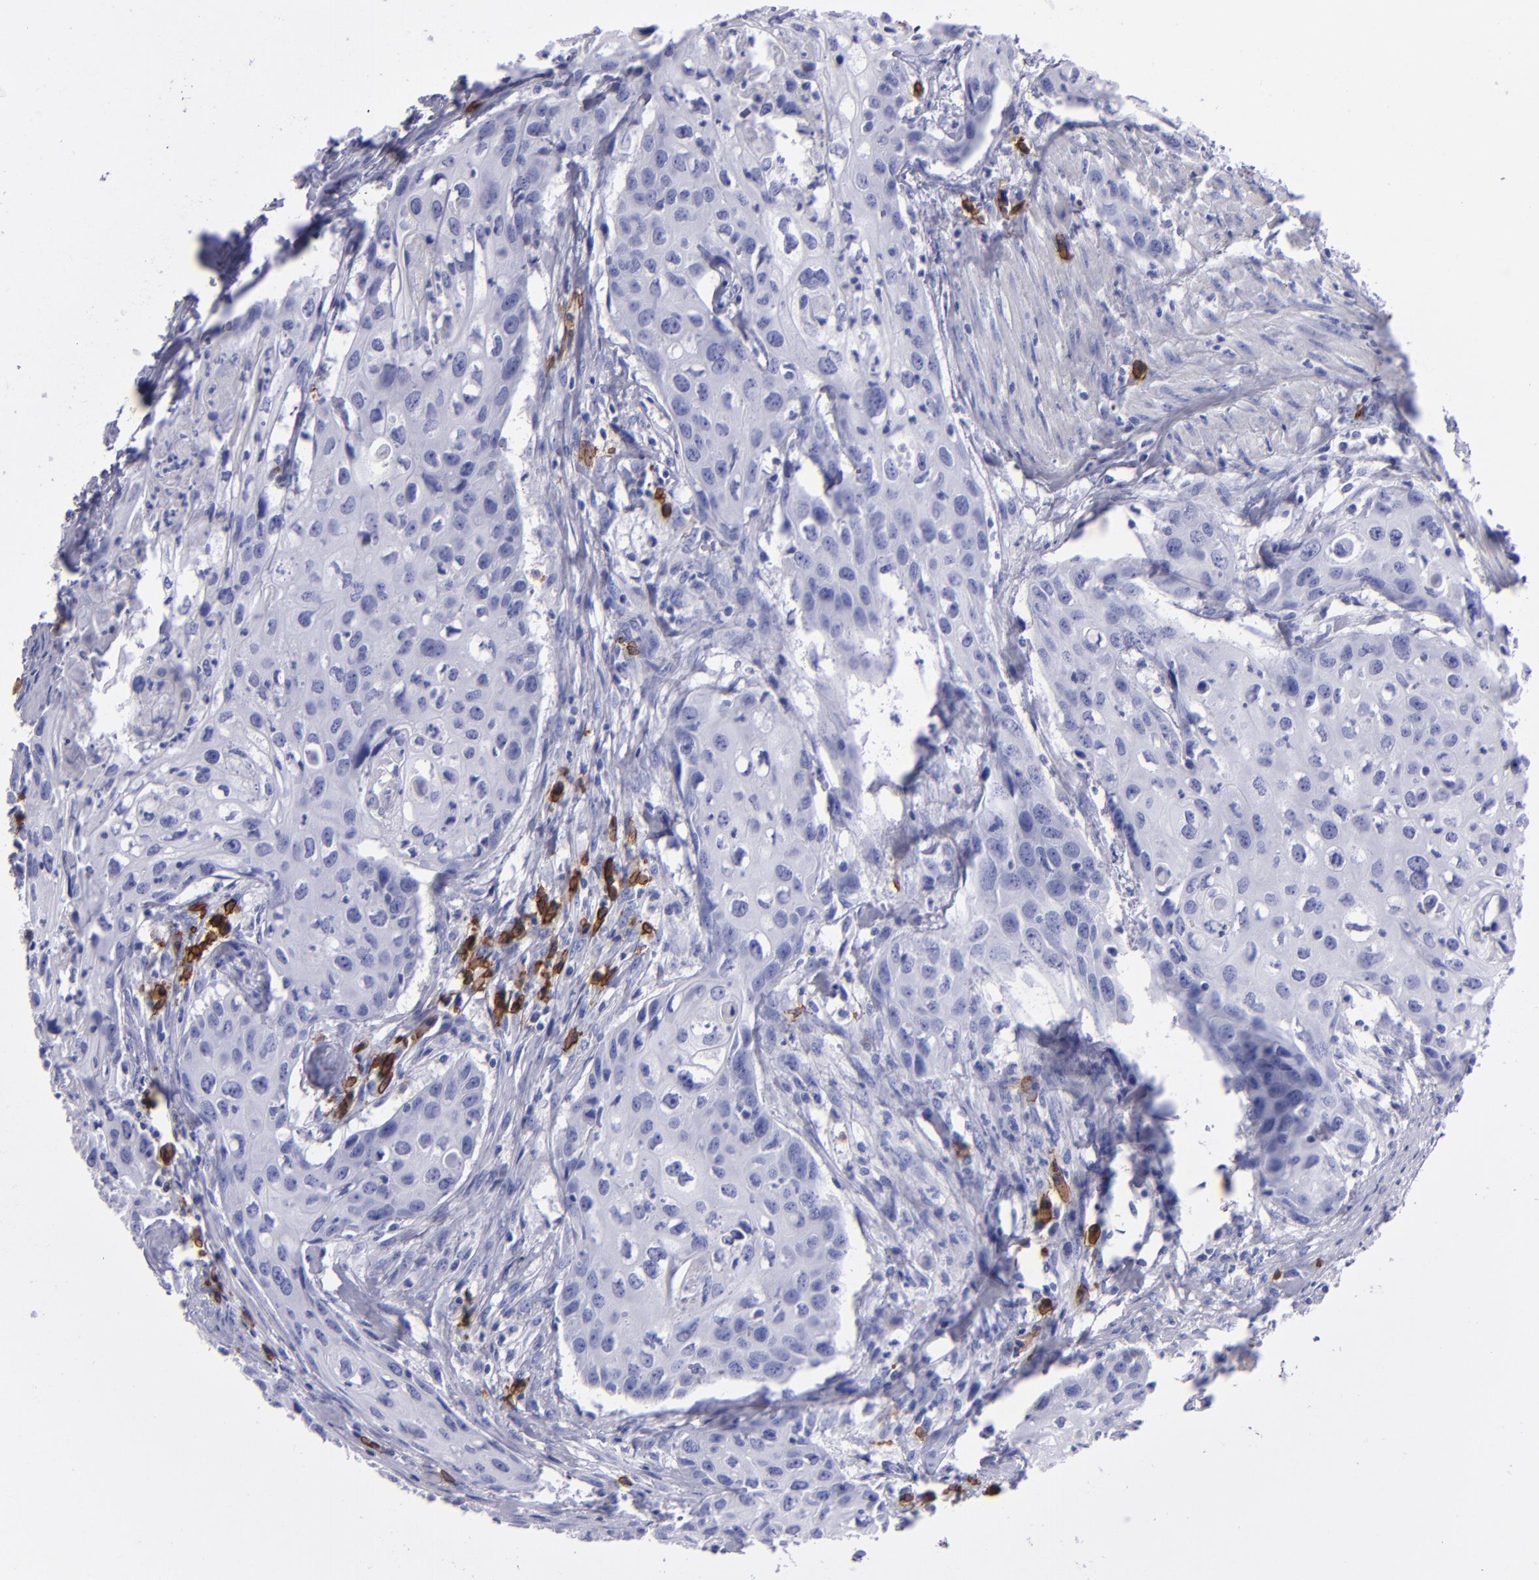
{"staining": {"intensity": "negative", "quantity": "none", "location": "none"}, "tissue": "urothelial cancer", "cell_type": "Tumor cells", "image_type": "cancer", "snomed": [{"axis": "morphology", "description": "Urothelial carcinoma, High grade"}, {"axis": "topography", "description": "Urinary bladder"}], "caption": "This image is of urothelial cancer stained with immunohistochemistry to label a protein in brown with the nuclei are counter-stained blue. There is no expression in tumor cells.", "gene": "CD38", "patient": {"sex": "male", "age": 54}}